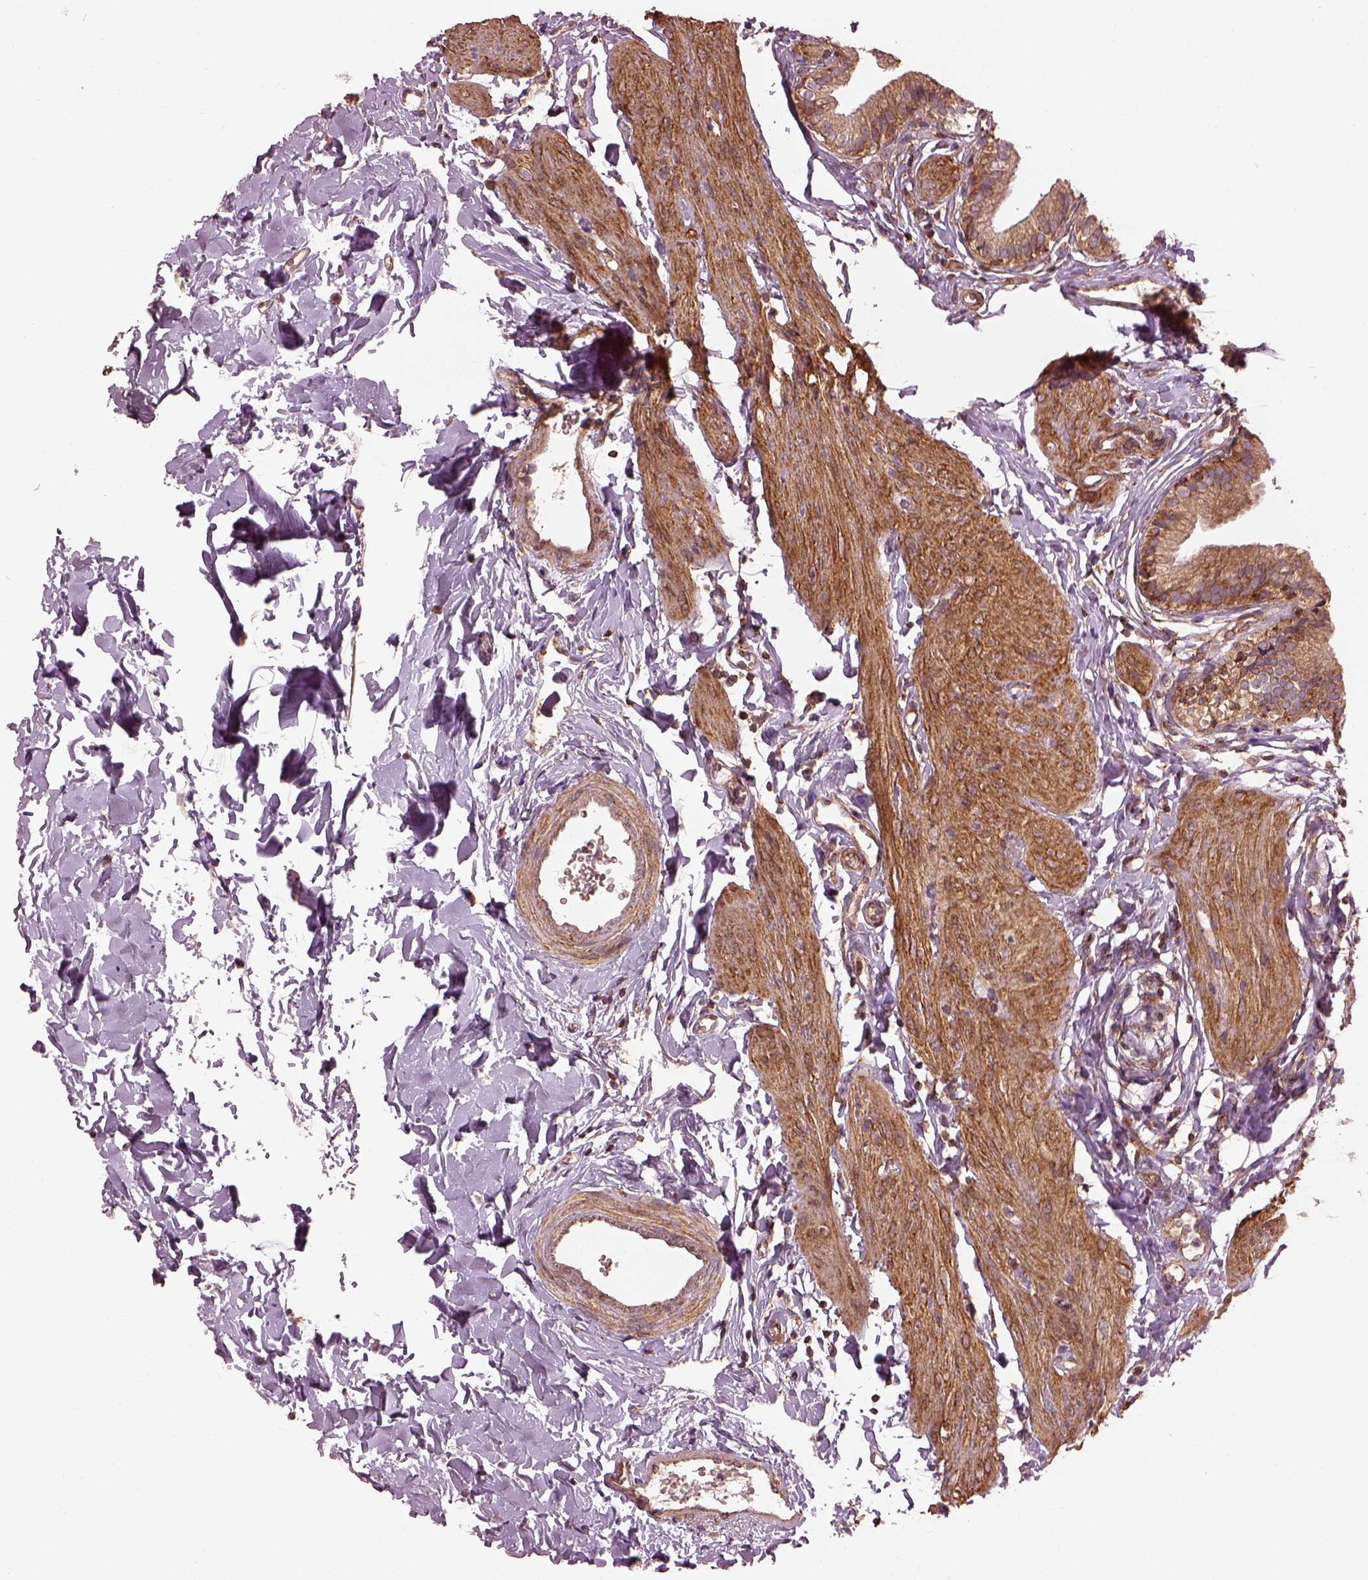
{"staining": {"intensity": "strong", "quantity": ">75%", "location": "cytoplasmic/membranous"}, "tissue": "gallbladder", "cell_type": "Glandular cells", "image_type": "normal", "snomed": [{"axis": "morphology", "description": "Normal tissue, NOS"}, {"axis": "topography", "description": "Gallbladder"}], "caption": "This micrograph shows unremarkable gallbladder stained with IHC to label a protein in brown. The cytoplasmic/membranous of glandular cells show strong positivity for the protein. Nuclei are counter-stained blue.", "gene": "LSM14A", "patient": {"sex": "female", "age": 47}}